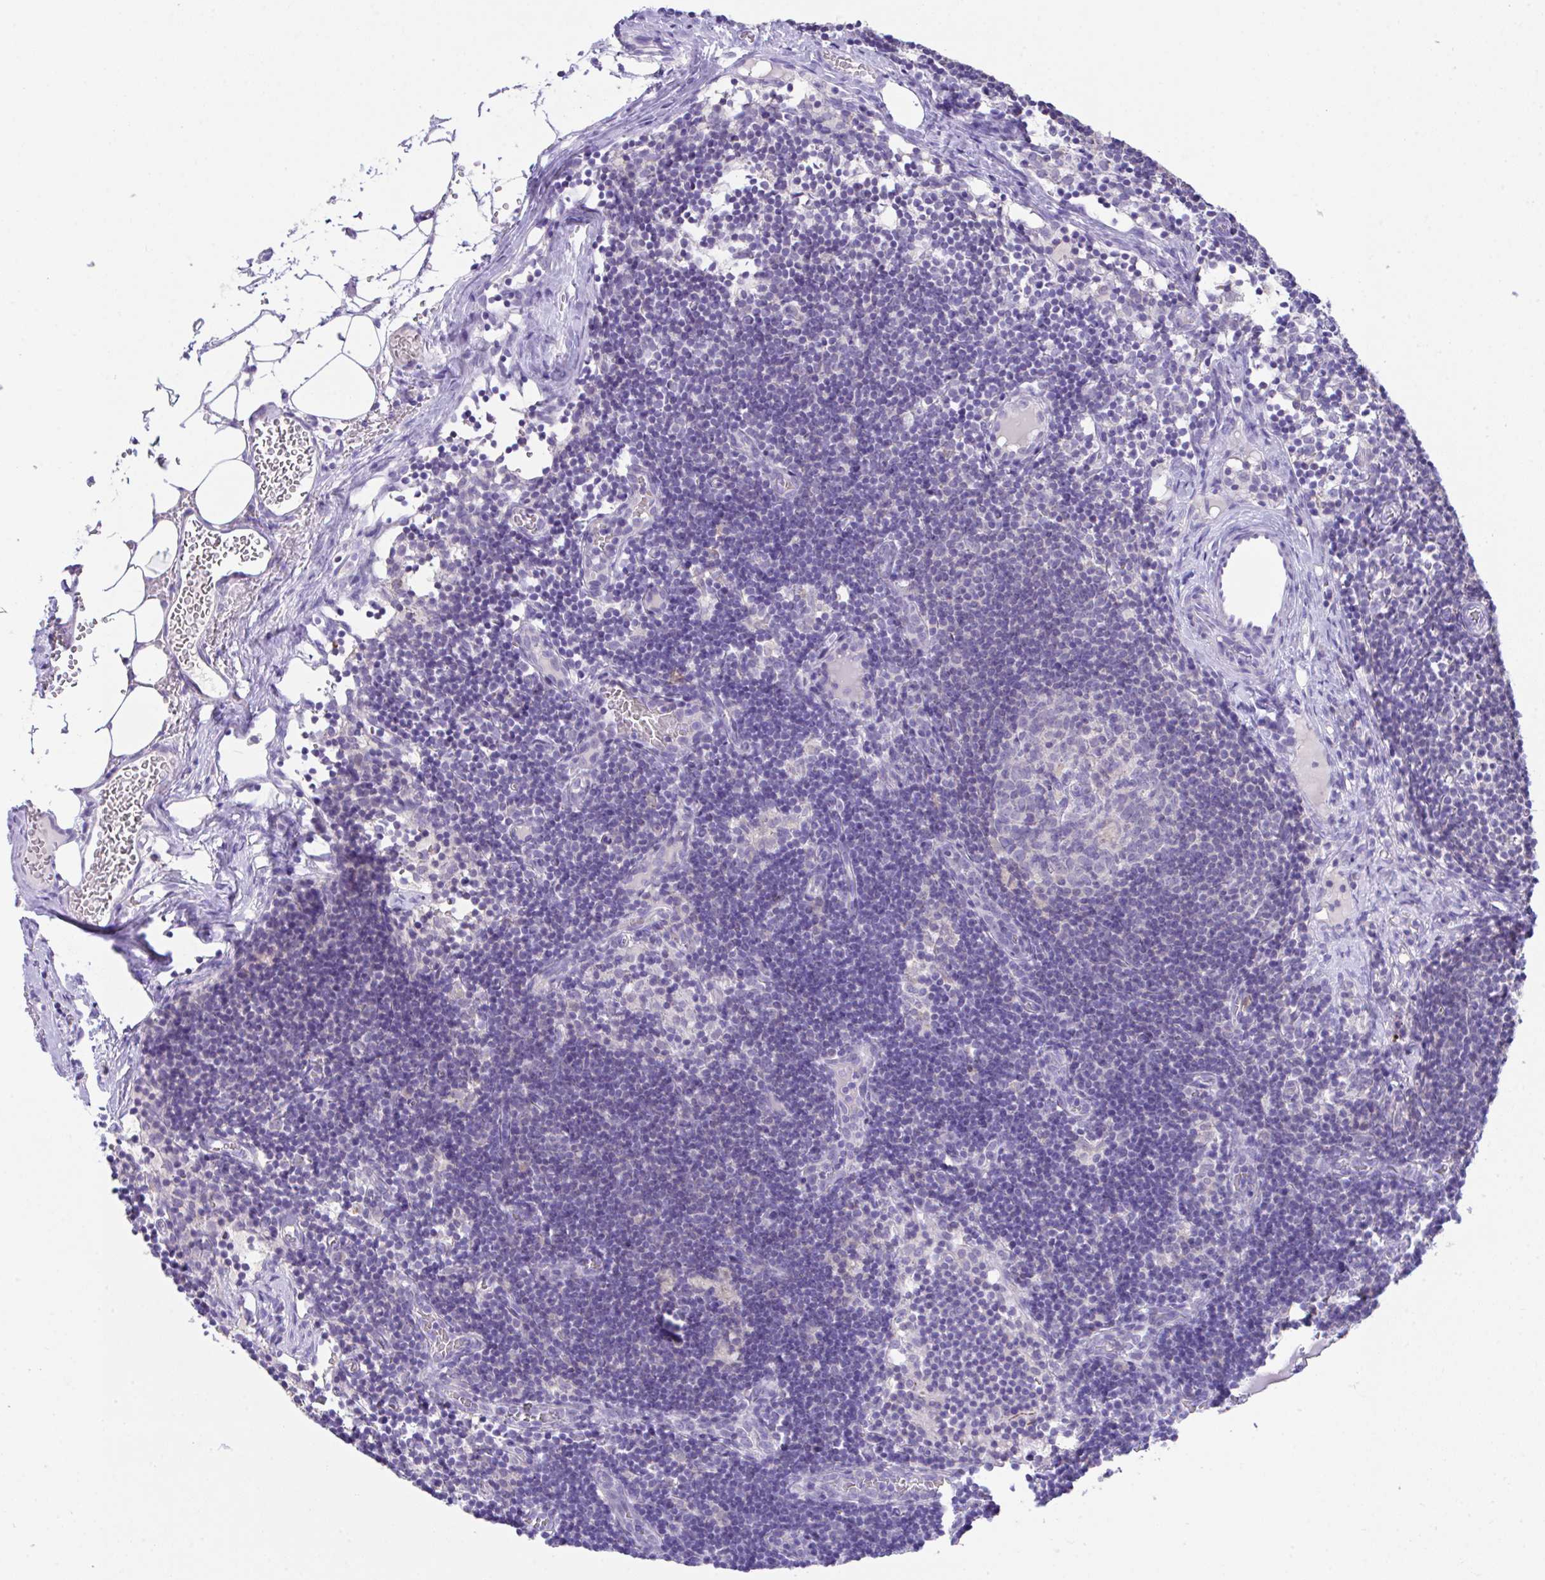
{"staining": {"intensity": "negative", "quantity": "none", "location": "none"}, "tissue": "lymph node", "cell_type": "Germinal center cells", "image_type": "normal", "snomed": [{"axis": "morphology", "description": "Normal tissue, NOS"}, {"axis": "topography", "description": "Lymph node"}], "caption": "Protein analysis of normal lymph node shows no significant positivity in germinal center cells.", "gene": "HOXB4", "patient": {"sex": "female", "age": 31}}